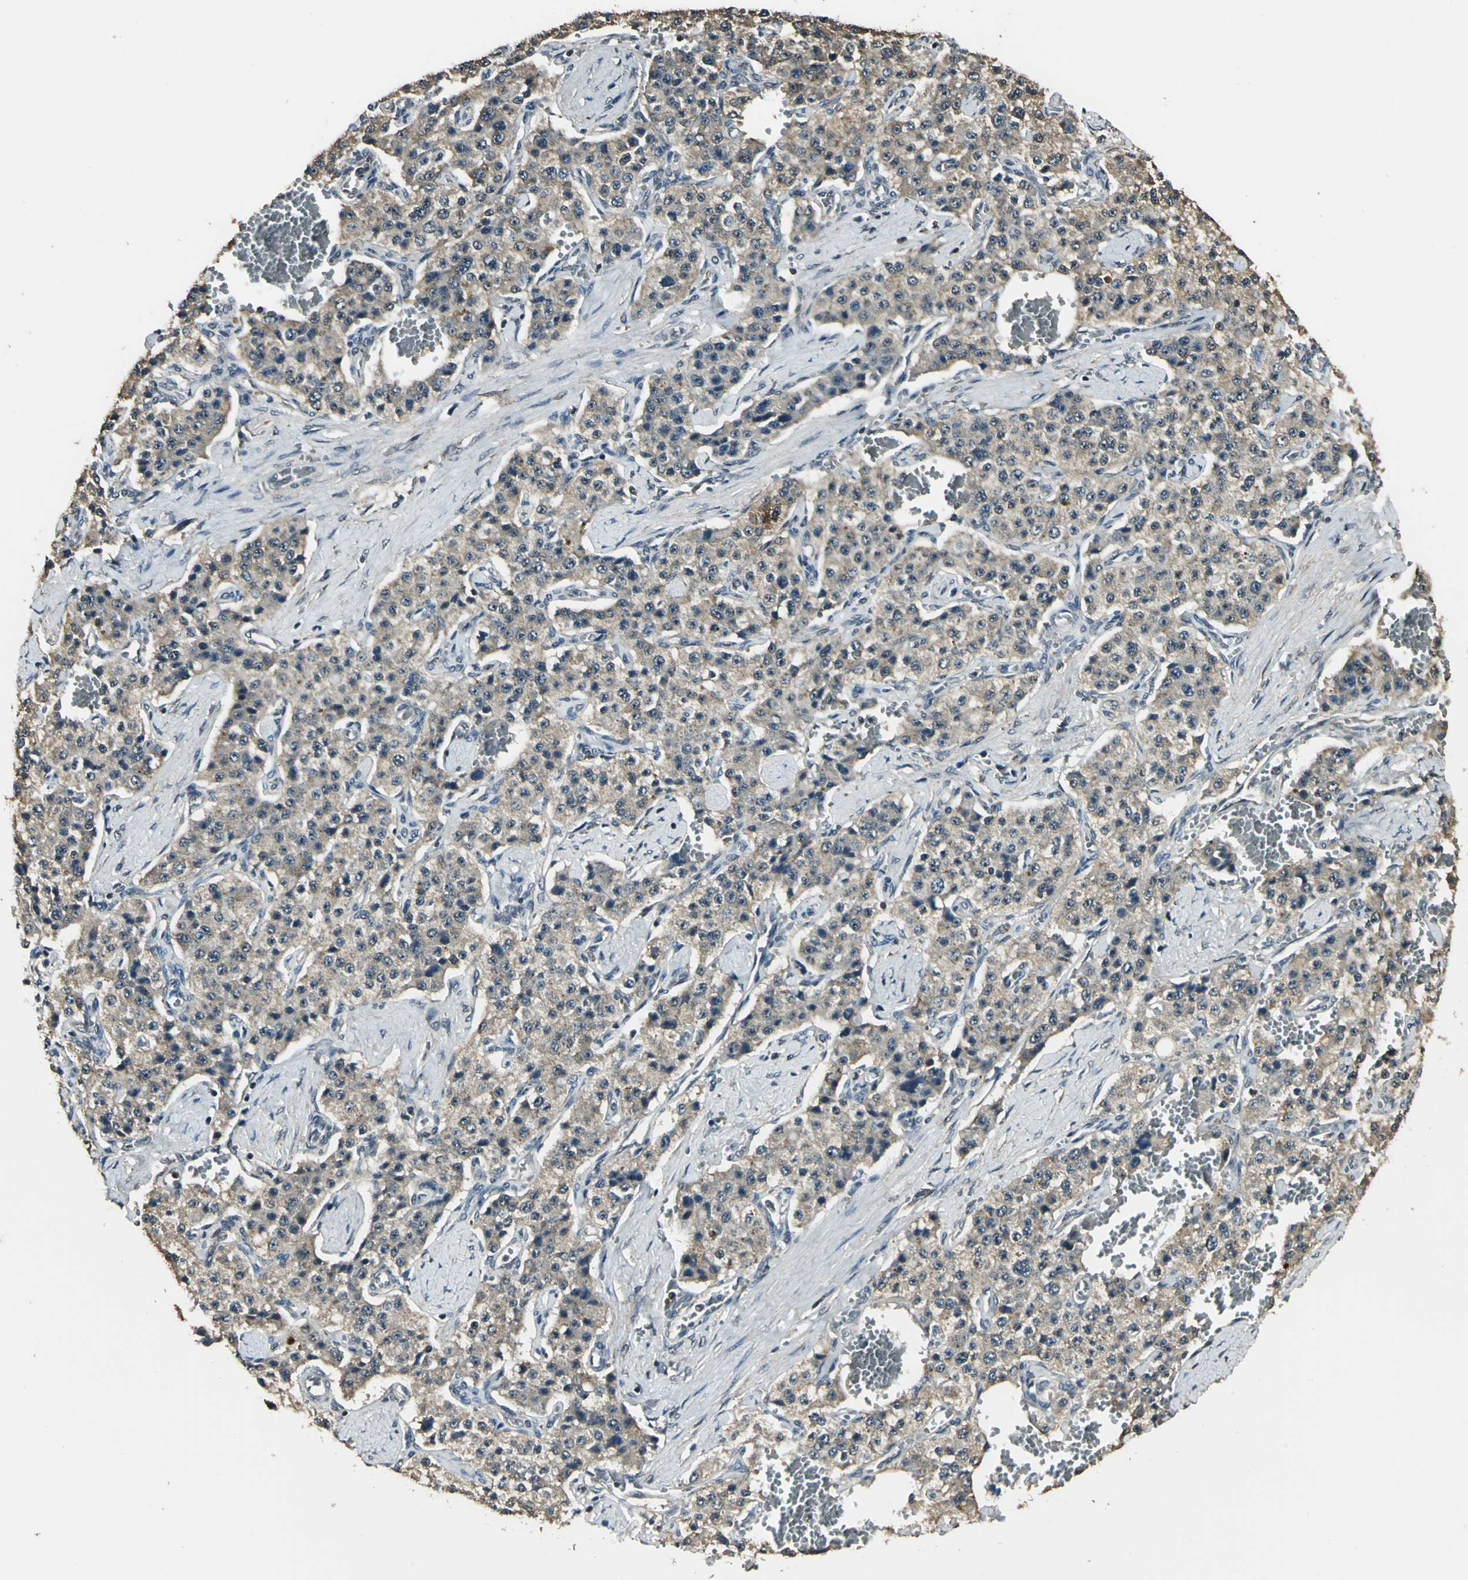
{"staining": {"intensity": "weak", "quantity": ">75%", "location": "cytoplasmic/membranous"}, "tissue": "carcinoid", "cell_type": "Tumor cells", "image_type": "cancer", "snomed": [{"axis": "morphology", "description": "Carcinoid, malignant, NOS"}, {"axis": "topography", "description": "Small intestine"}], "caption": "Immunohistochemistry (IHC) micrograph of carcinoid (malignant) stained for a protein (brown), which exhibits low levels of weak cytoplasmic/membranous expression in approximately >75% of tumor cells.", "gene": "UCHL5", "patient": {"sex": "male", "age": 52}}